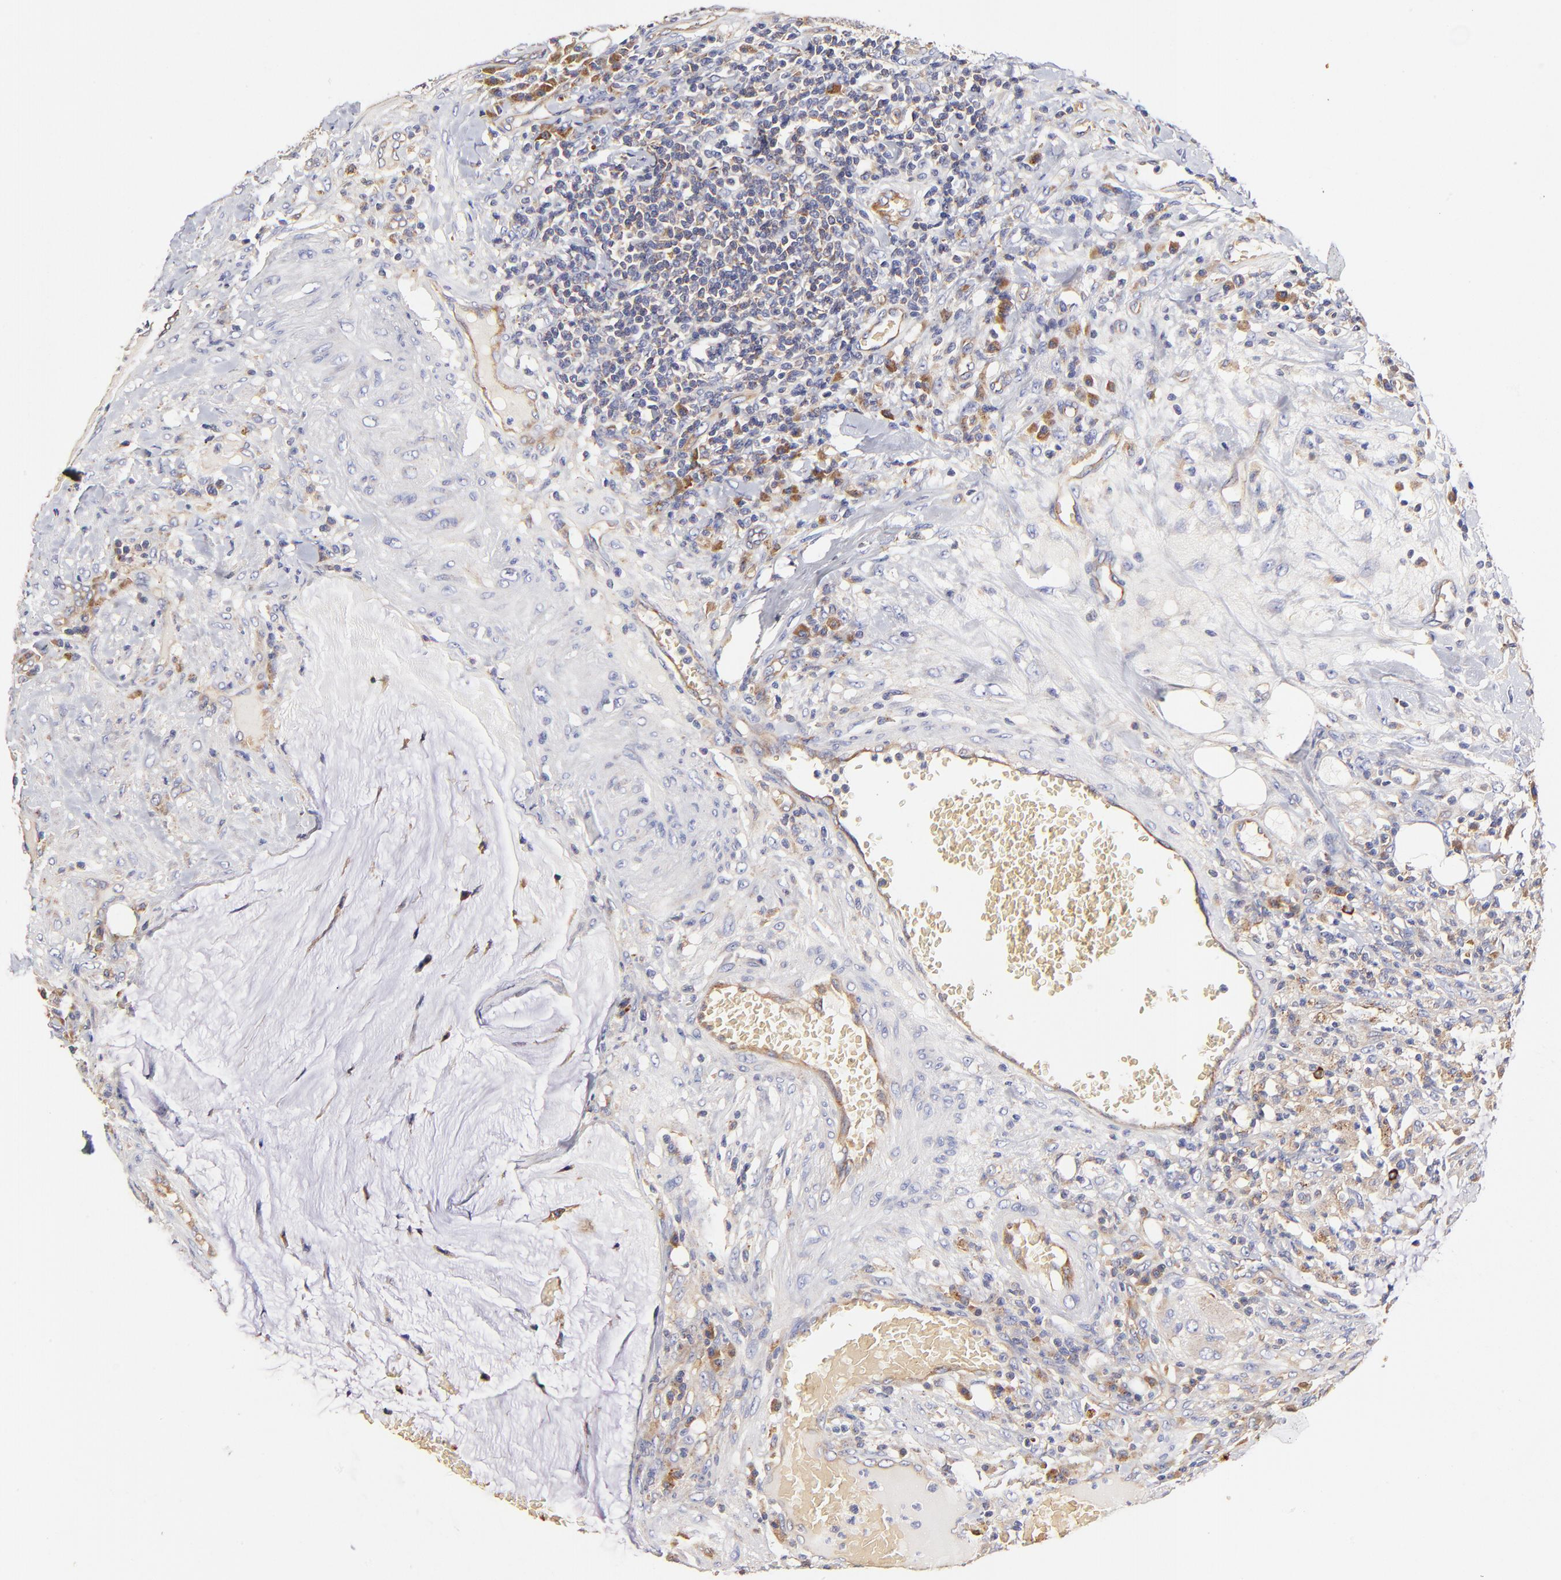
{"staining": {"intensity": "weak", "quantity": "<25%", "location": "cytoplasmic/membranous"}, "tissue": "colorectal cancer", "cell_type": "Tumor cells", "image_type": "cancer", "snomed": [{"axis": "morphology", "description": "Adenocarcinoma, NOS"}, {"axis": "topography", "description": "Colon"}], "caption": "DAB immunohistochemical staining of adenocarcinoma (colorectal) reveals no significant positivity in tumor cells. The staining is performed using DAB (3,3'-diaminobenzidine) brown chromogen with nuclei counter-stained in using hematoxylin.", "gene": "CD2AP", "patient": {"sex": "male", "age": 54}}